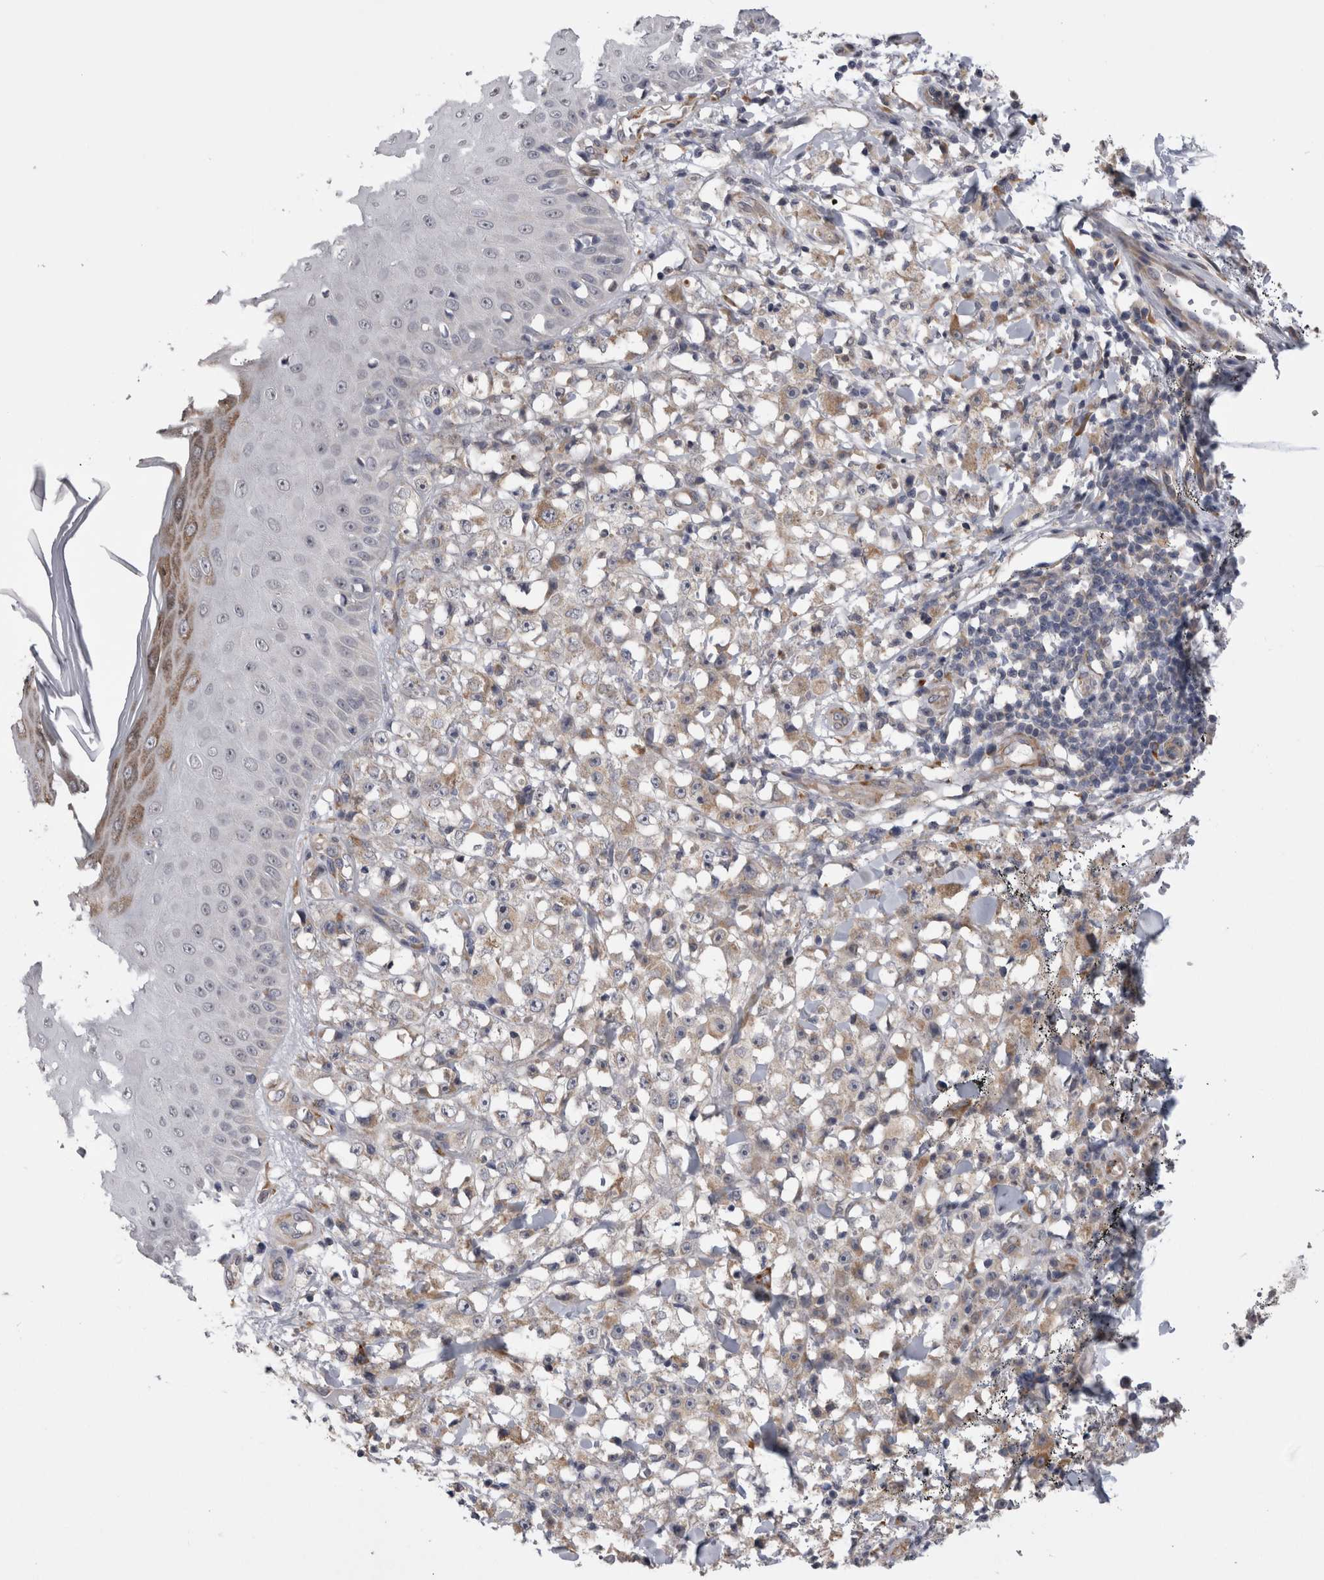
{"staining": {"intensity": "weak", "quantity": "25%-75%", "location": "cytoplasmic/membranous"}, "tissue": "melanoma", "cell_type": "Tumor cells", "image_type": "cancer", "snomed": [{"axis": "morphology", "description": "Malignant melanoma, NOS"}, {"axis": "topography", "description": "Skin"}], "caption": "DAB (3,3'-diaminobenzidine) immunohistochemical staining of human malignant melanoma reveals weak cytoplasmic/membranous protein positivity in about 25%-75% of tumor cells.", "gene": "ARHGAP29", "patient": {"sex": "female", "age": 82}}